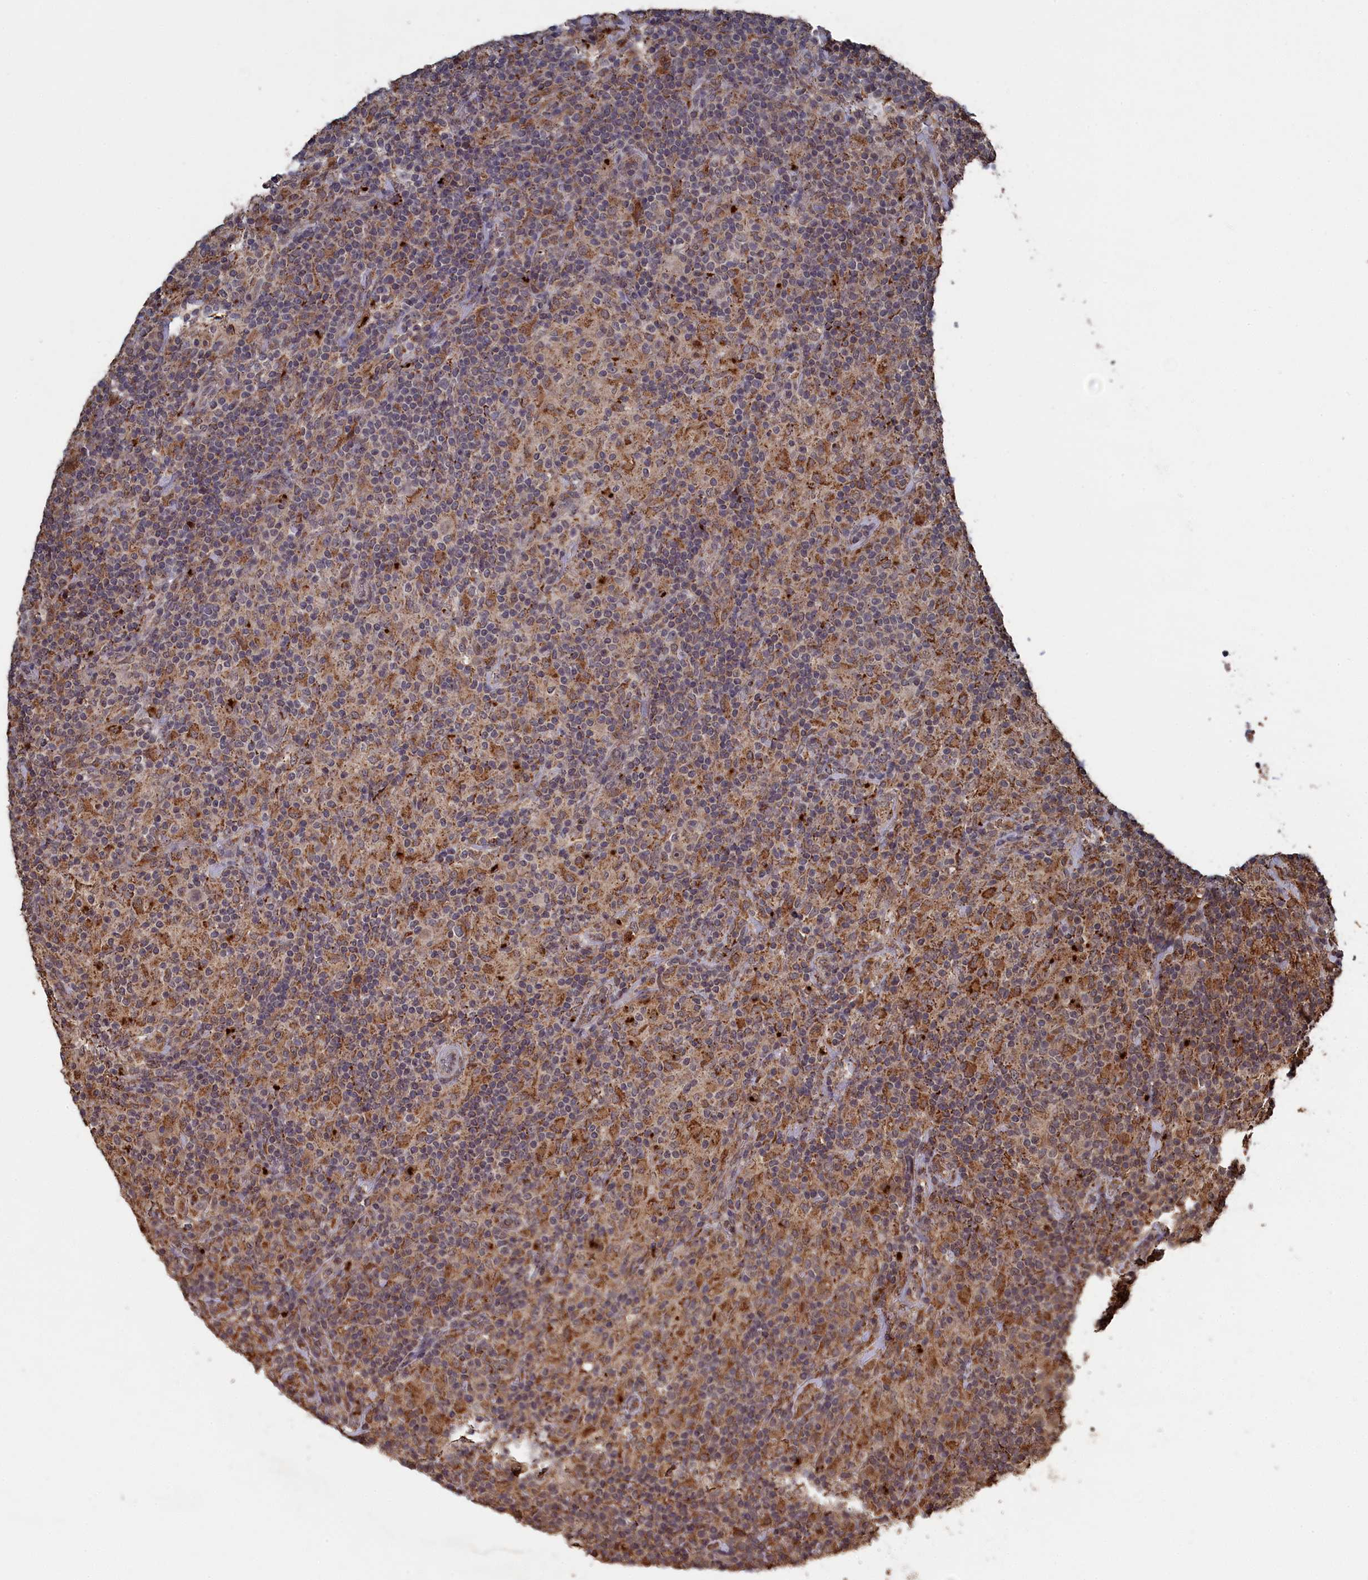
{"staining": {"intensity": "moderate", "quantity": "25%-75%", "location": "cytoplasmic/membranous"}, "tissue": "lymphoma", "cell_type": "Tumor cells", "image_type": "cancer", "snomed": [{"axis": "morphology", "description": "Hodgkin's disease, NOS"}, {"axis": "topography", "description": "Lymph node"}], "caption": "Protein staining exhibits moderate cytoplasmic/membranous expression in about 25%-75% of tumor cells in lymphoma. (brown staining indicates protein expression, while blue staining denotes nuclei).", "gene": "CEACAM21", "patient": {"sex": "male", "age": 70}}